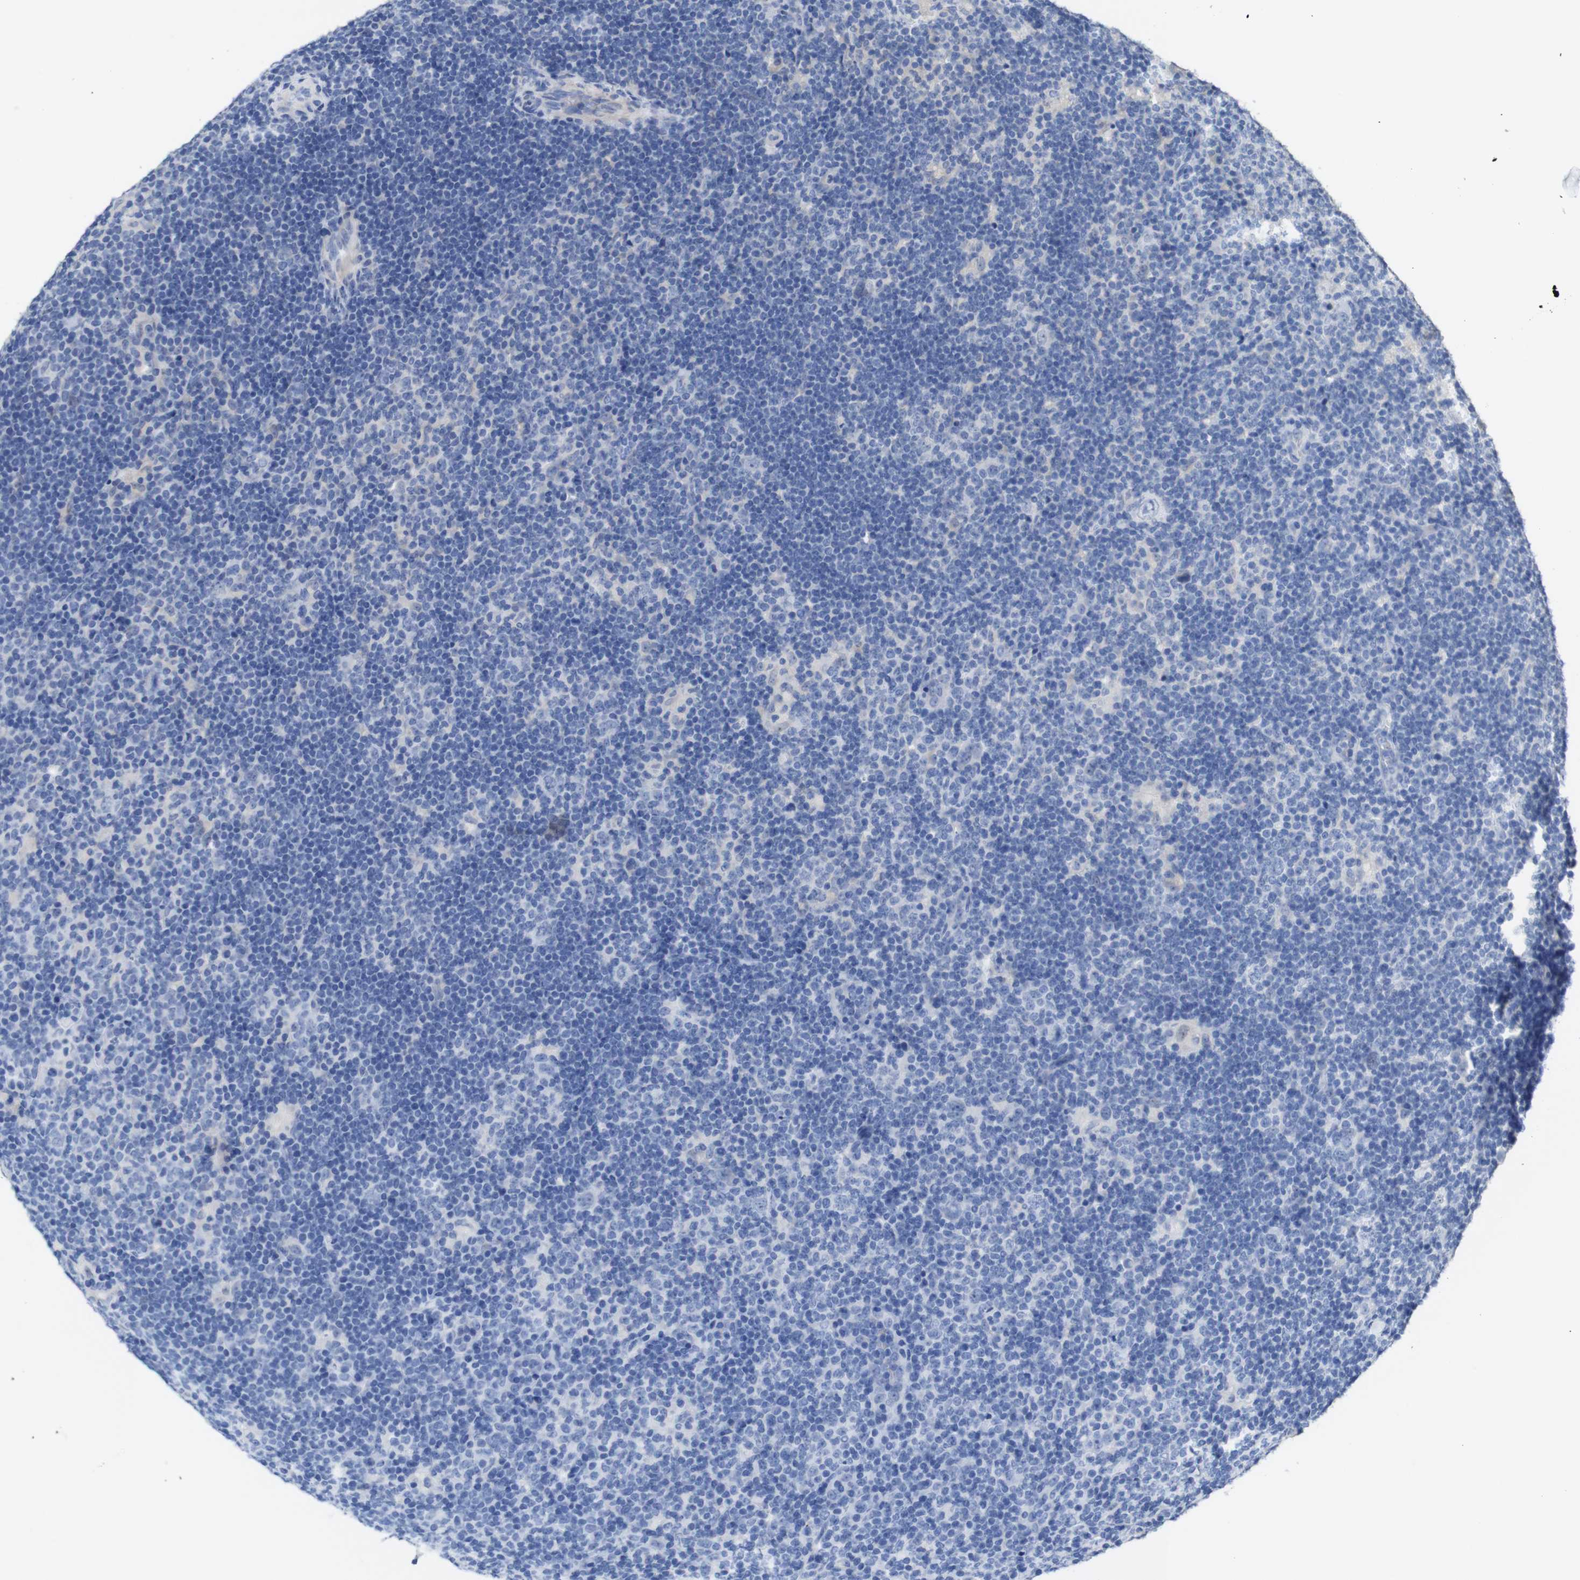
{"staining": {"intensity": "negative", "quantity": "none", "location": "none"}, "tissue": "lymphoma", "cell_type": "Tumor cells", "image_type": "cancer", "snomed": [{"axis": "morphology", "description": "Hodgkin's disease, NOS"}, {"axis": "topography", "description": "Lymph node"}], "caption": "Tumor cells show no significant positivity in Hodgkin's disease.", "gene": "TCEAL9", "patient": {"sex": "female", "age": 57}}